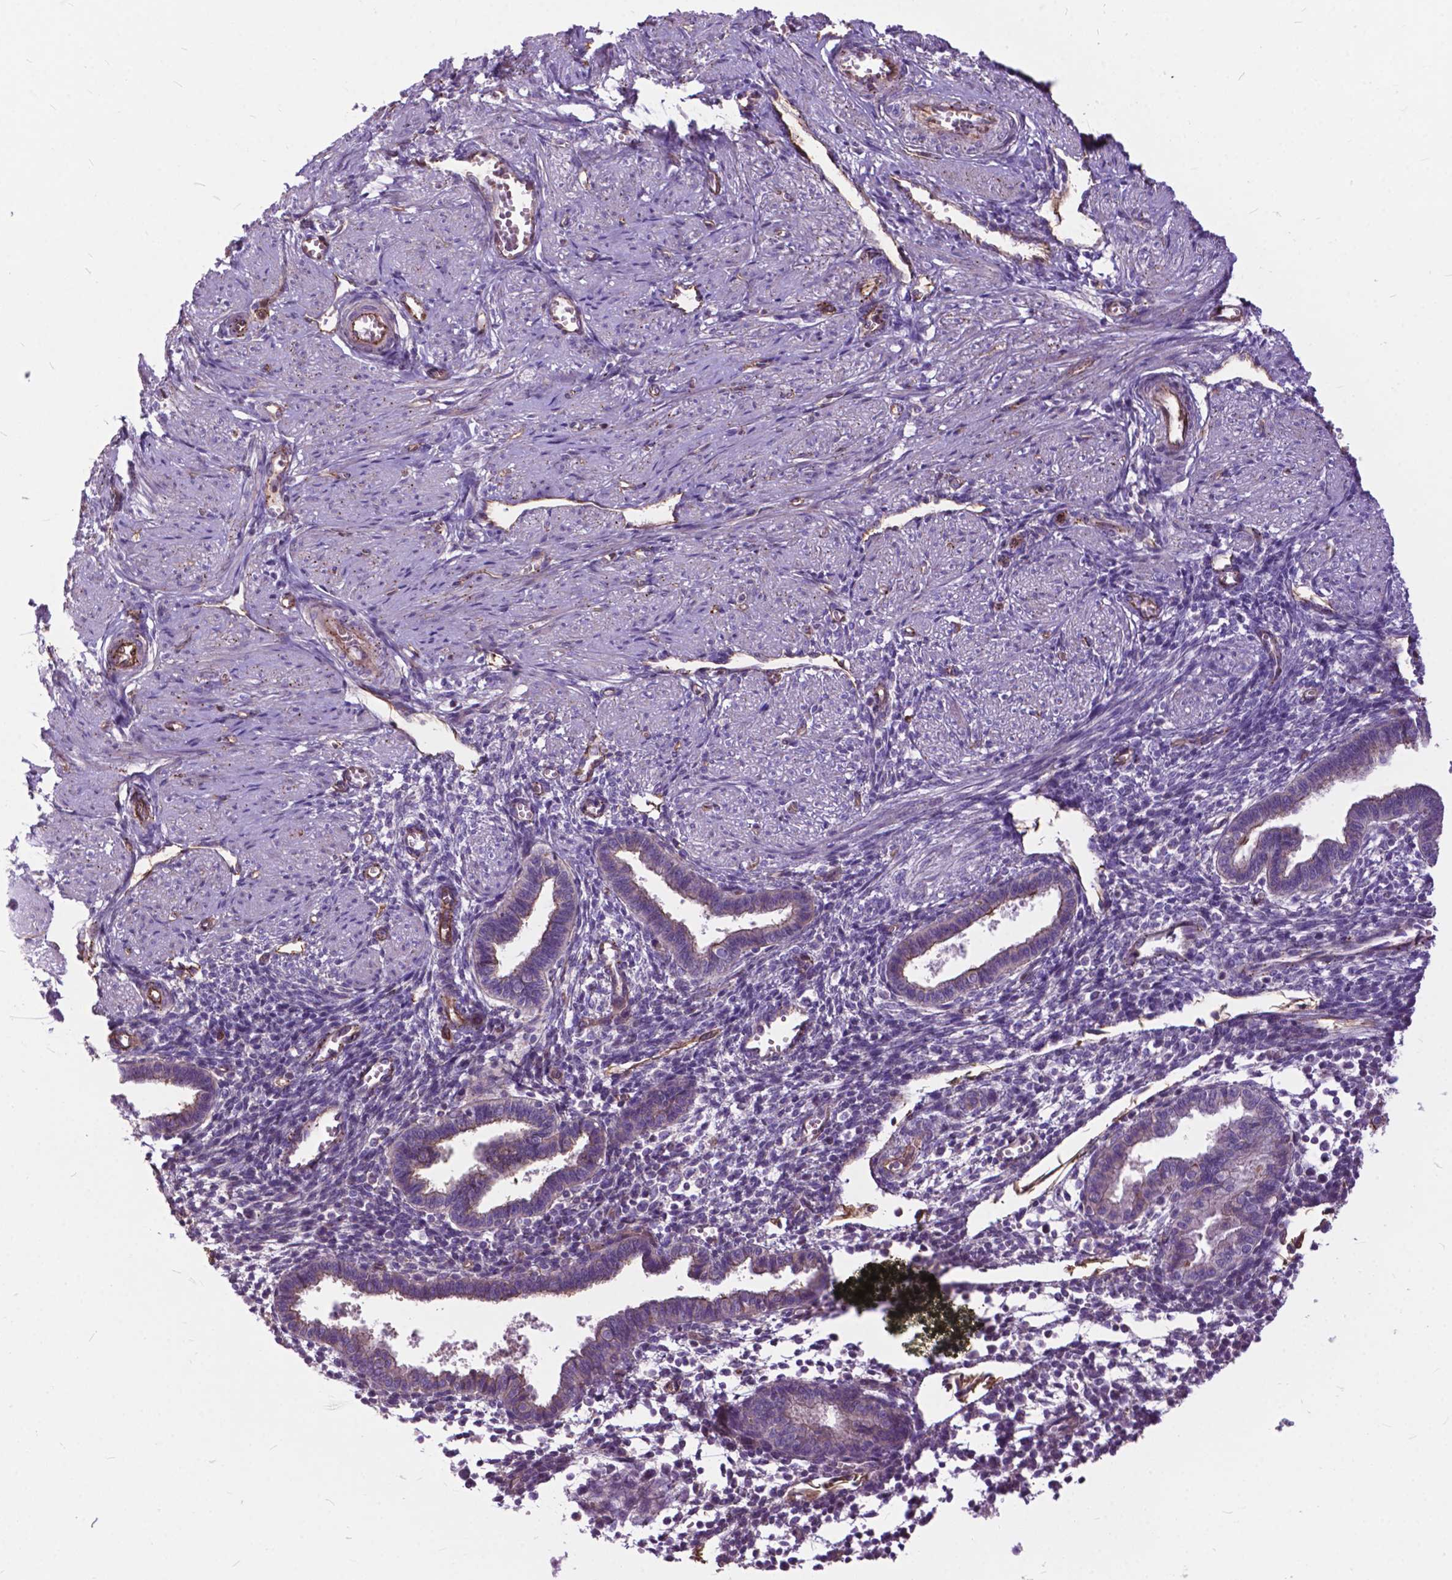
{"staining": {"intensity": "negative", "quantity": "none", "location": "none"}, "tissue": "endometrium", "cell_type": "Cells in endometrial stroma", "image_type": "normal", "snomed": [{"axis": "morphology", "description": "Normal tissue, NOS"}, {"axis": "topography", "description": "Endometrium"}], "caption": "Photomicrograph shows no significant protein positivity in cells in endometrial stroma of benign endometrium.", "gene": "FLT4", "patient": {"sex": "female", "age": 37}}